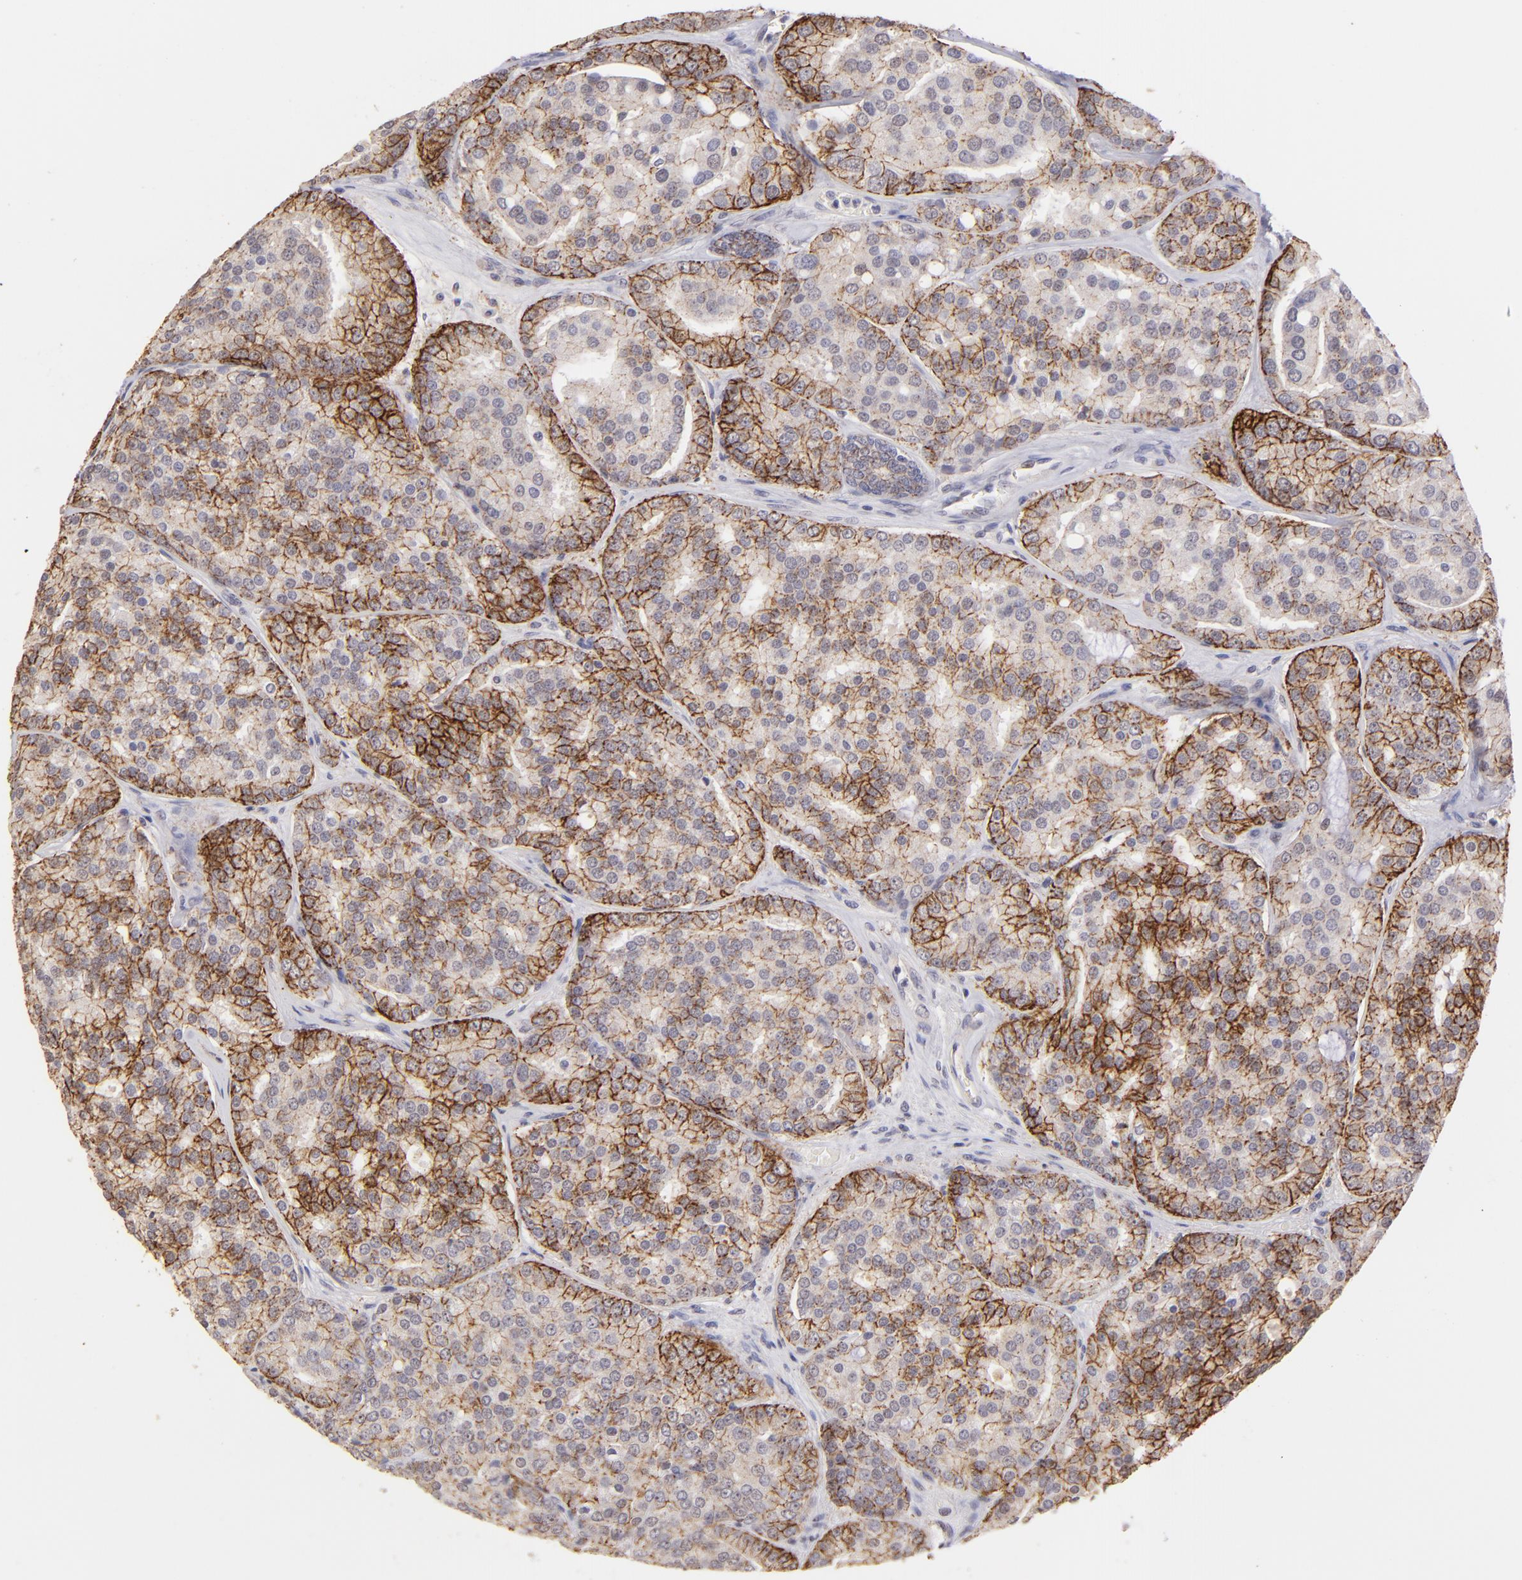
{"staining": {"intensity": "moderate", "quantity": ">75%", "location": "cytoplasmic/membranous"}, "tissue": "prostate cancer", "cell_type": "Tumor cells", "image_type": "cancer", "snomed": [{"axis": "morphology", "description": "Adenocarcinoma, High grade"}, {"axis": "topography", "description": "Prostate"}], "caption": "DAB (3,3'-diaminobenzidine) immunohistochemical staining of prostate high-grade adenocarcinoma shows moderate cytoplasmic/membranous protein expression in about >75% of tumor cells. Using DAB (3,3'-diaminobenzidine) (brown) and hematoxylin (blue) stains, captured at high magnification using brightfield microscopy.", "gene": "CLDN1", "patient": {"sex": "male", "age": 64}}